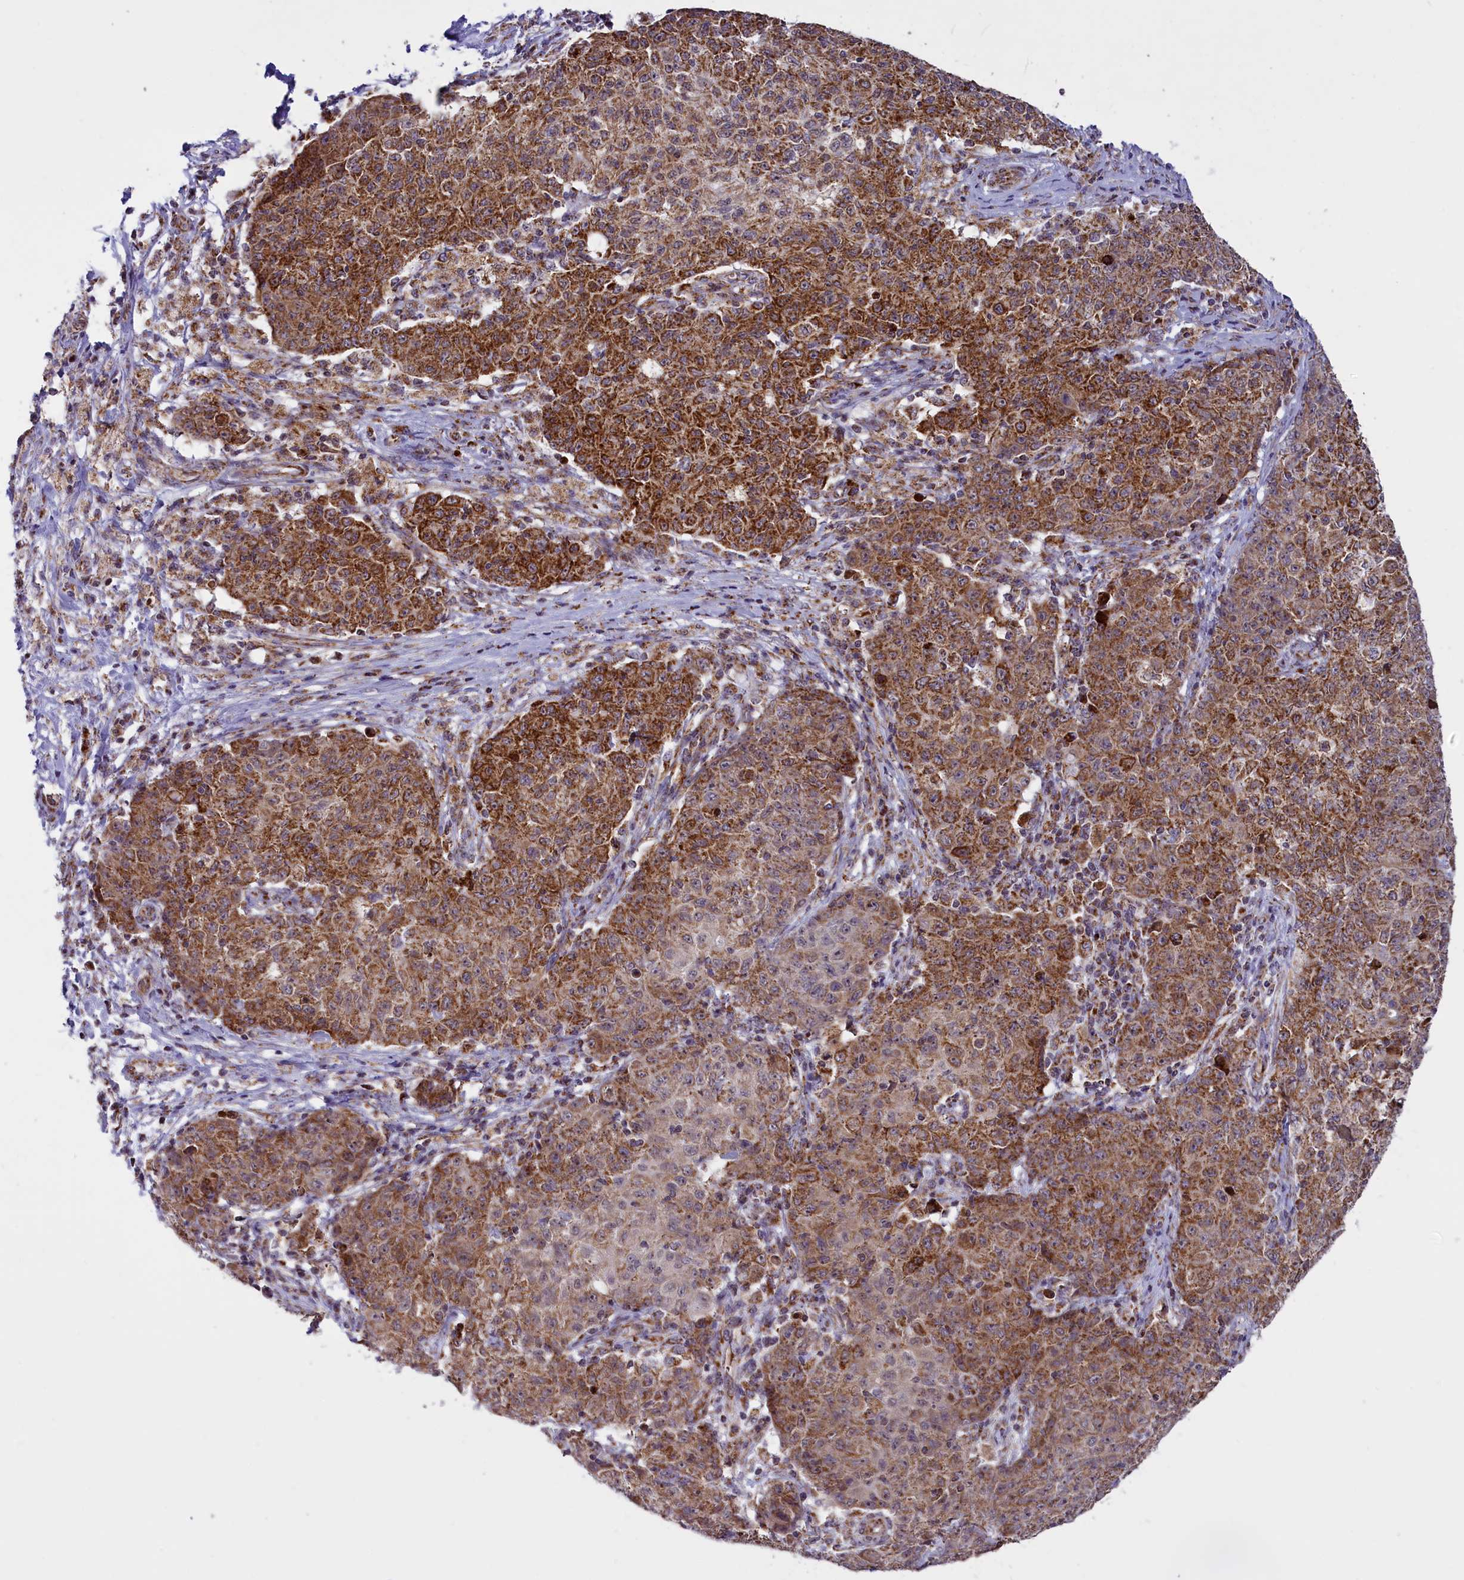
{"staining": {"intensity": "moderate", "quantity": ">75%", "location": "cytoplasmic/membranous"}, "tissue": "ovarian cancer", "cell_type": "Tumor cells", "image_type": "cancer", "snomed": [{"axis": "morphology", "description": "Carcinoma, endometroid"}, {"axis": "topography", "description": "Ovary"}], "caption": "Protein expression analysis of ovarian cancer (endometroid carcinoma) displays moderate cytoplasmic/membranous expression in about >75% of tumor cells. Immunohistochemistry stains the protein in brown and the nuclei are stained blue.", "gene": "NDUFS5", "patient": {"sex": "female", "age": 42}}